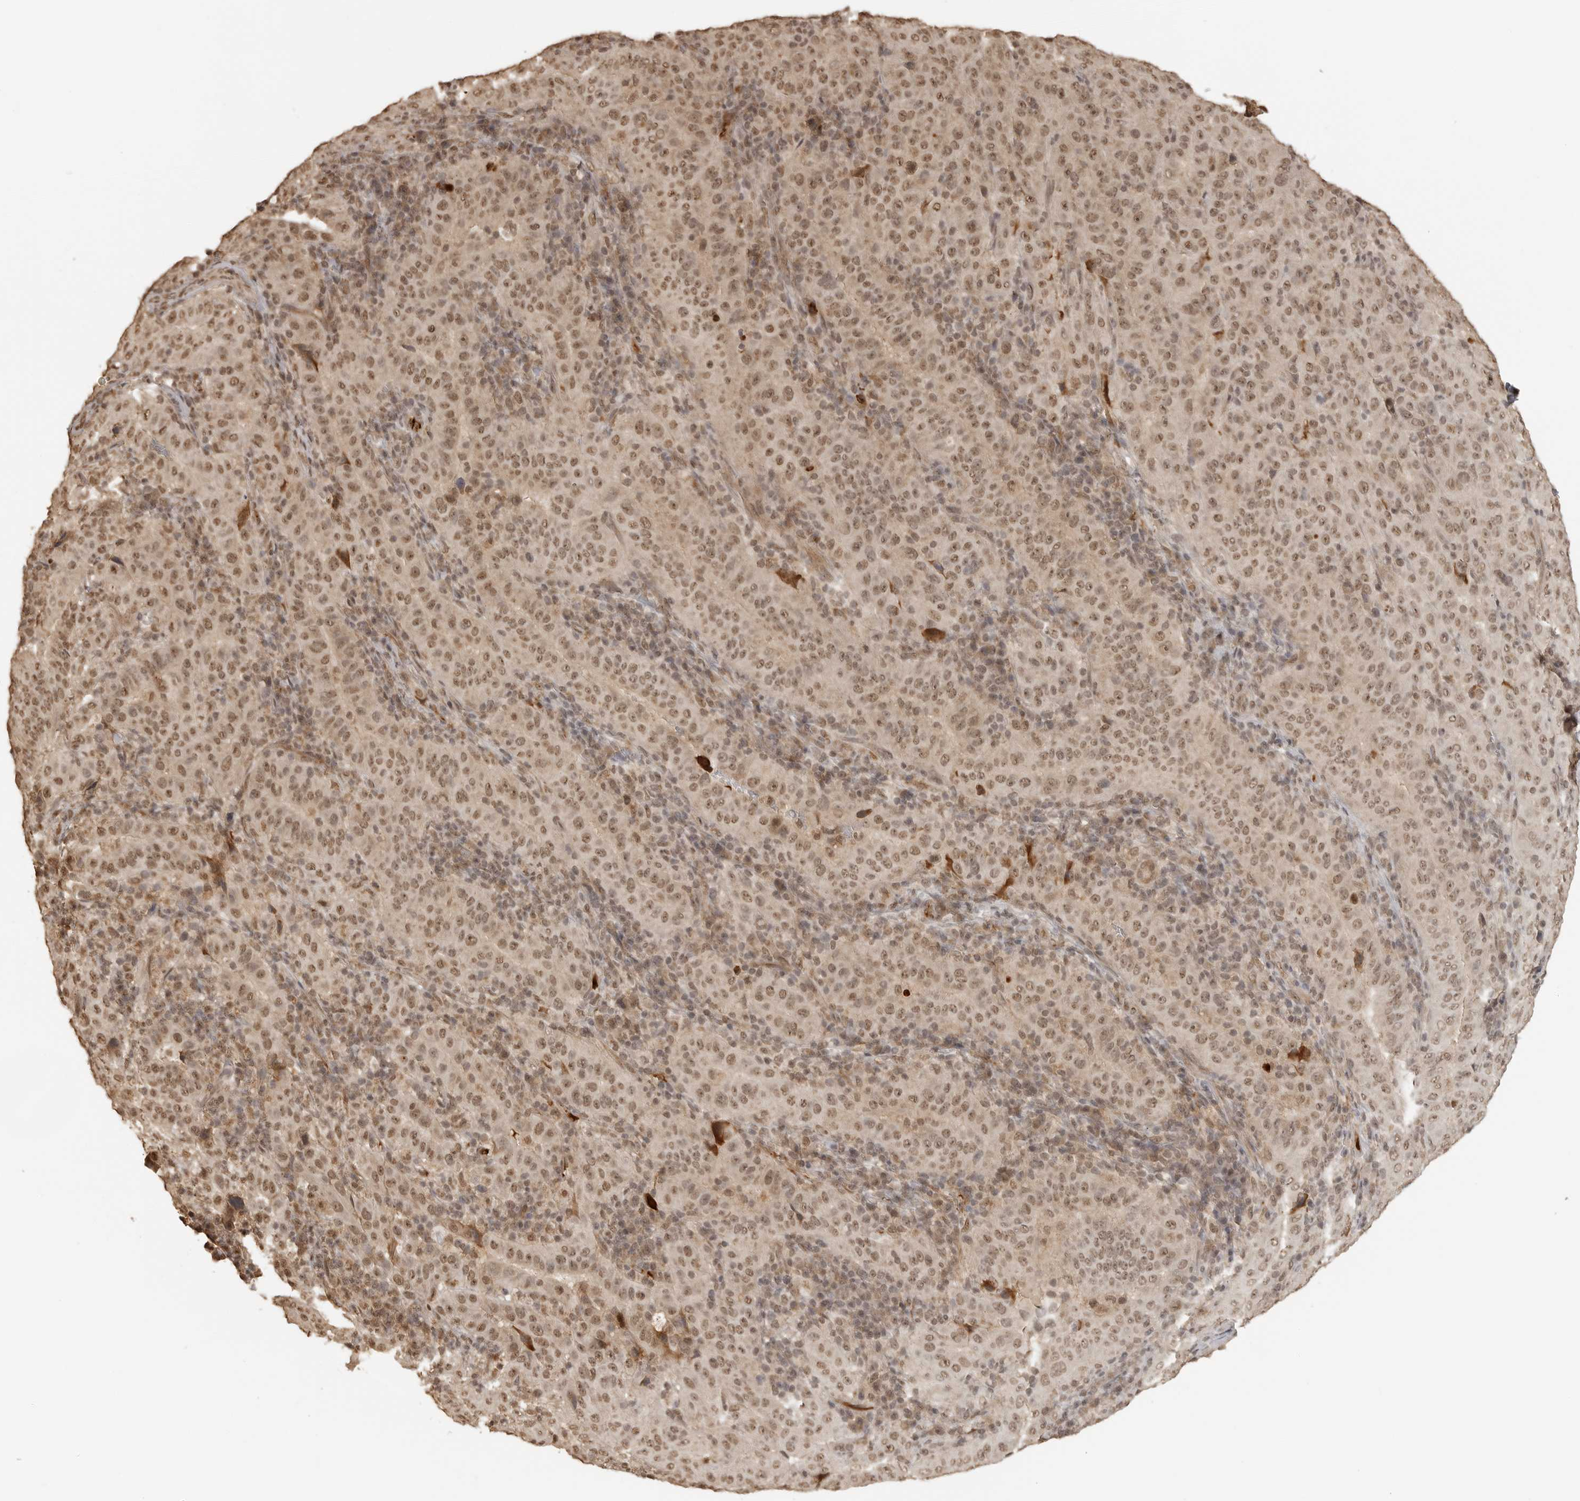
{"staining": {"intensity": "moderate", "quantity": ">75%", "location": "nuclear"}, "tissue": "pancreatic cancer", "cell_type": "Tumor cells", "image_type": "cancer", "snomed": [{"axis": "morphology", "description": "Adenocarcinoma, NOS"}, {"axis": "topography", "description": "Pancreas"}], "caption": "Immunohistochemistry (IHC) of human adenocarcinoma (pancreatic) displays medium levels of moderate nuclear staining in approximately >75% of tumor cells.", "gene": "CLOCK", "patient": {"sex": "male", "age": 63}}